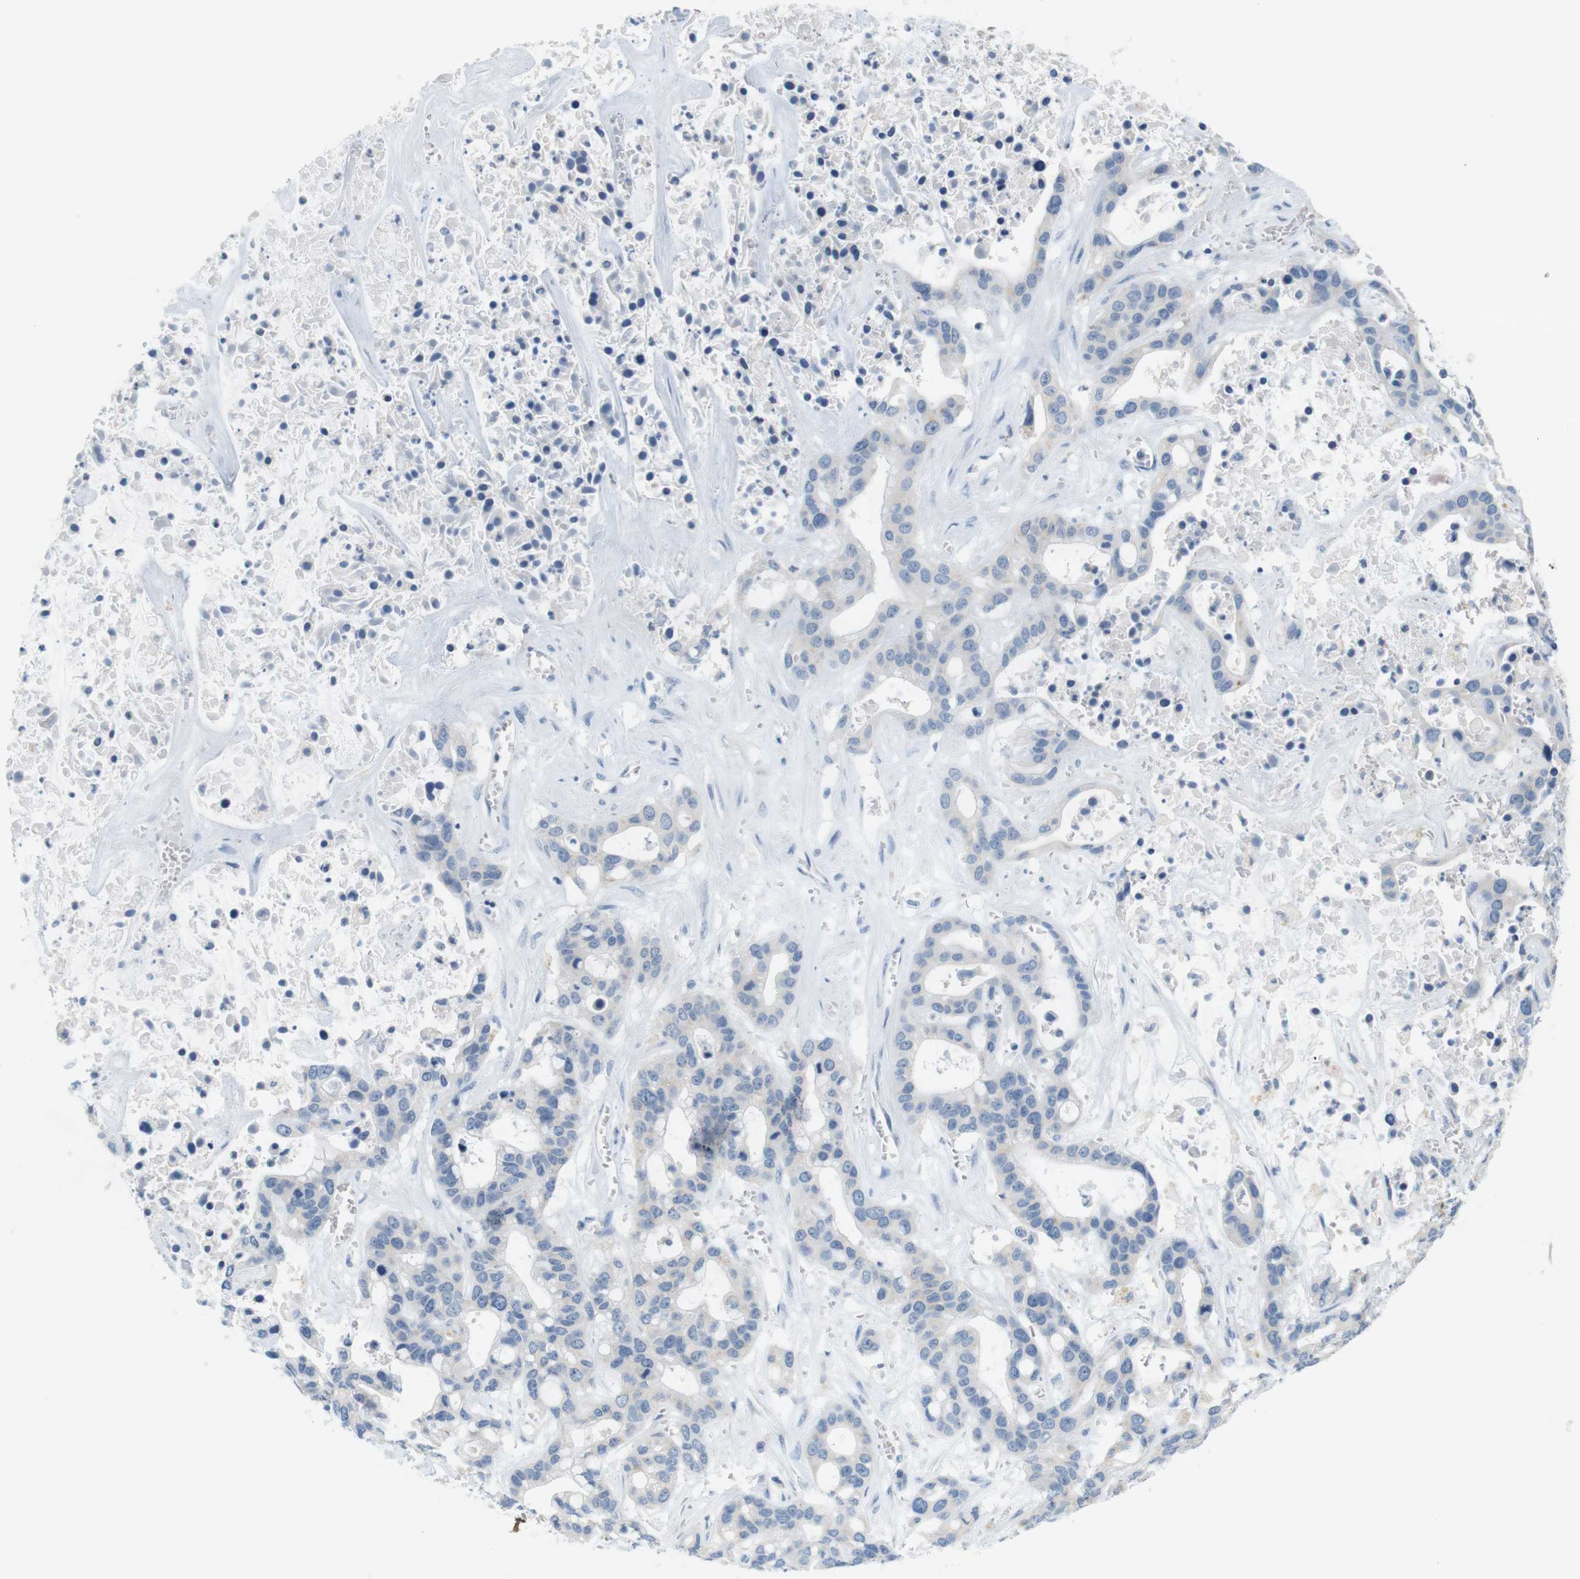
{"staining": {"intensity": "negative", "quantity": "none", "location": "none"}, "tissue": "liver cancer", "cell_type": "Tumor cells", "image_type": "cancer", "snomed": [{"axis": "morphology", "description": "Cholangiocarcinoma"}, {"axis": "topography", "description": "Liver"}], "caption": "Cholangiocarcinoma (liver) was stained to show a protein in brown. There is no significant staining in tumor cells. (DAB (3,3'-diaminobenzidine) immunohistochemistry (IHC), high magnification).", "gene": "LRRK2", "patient": {"sex": "female", "age": 65}}